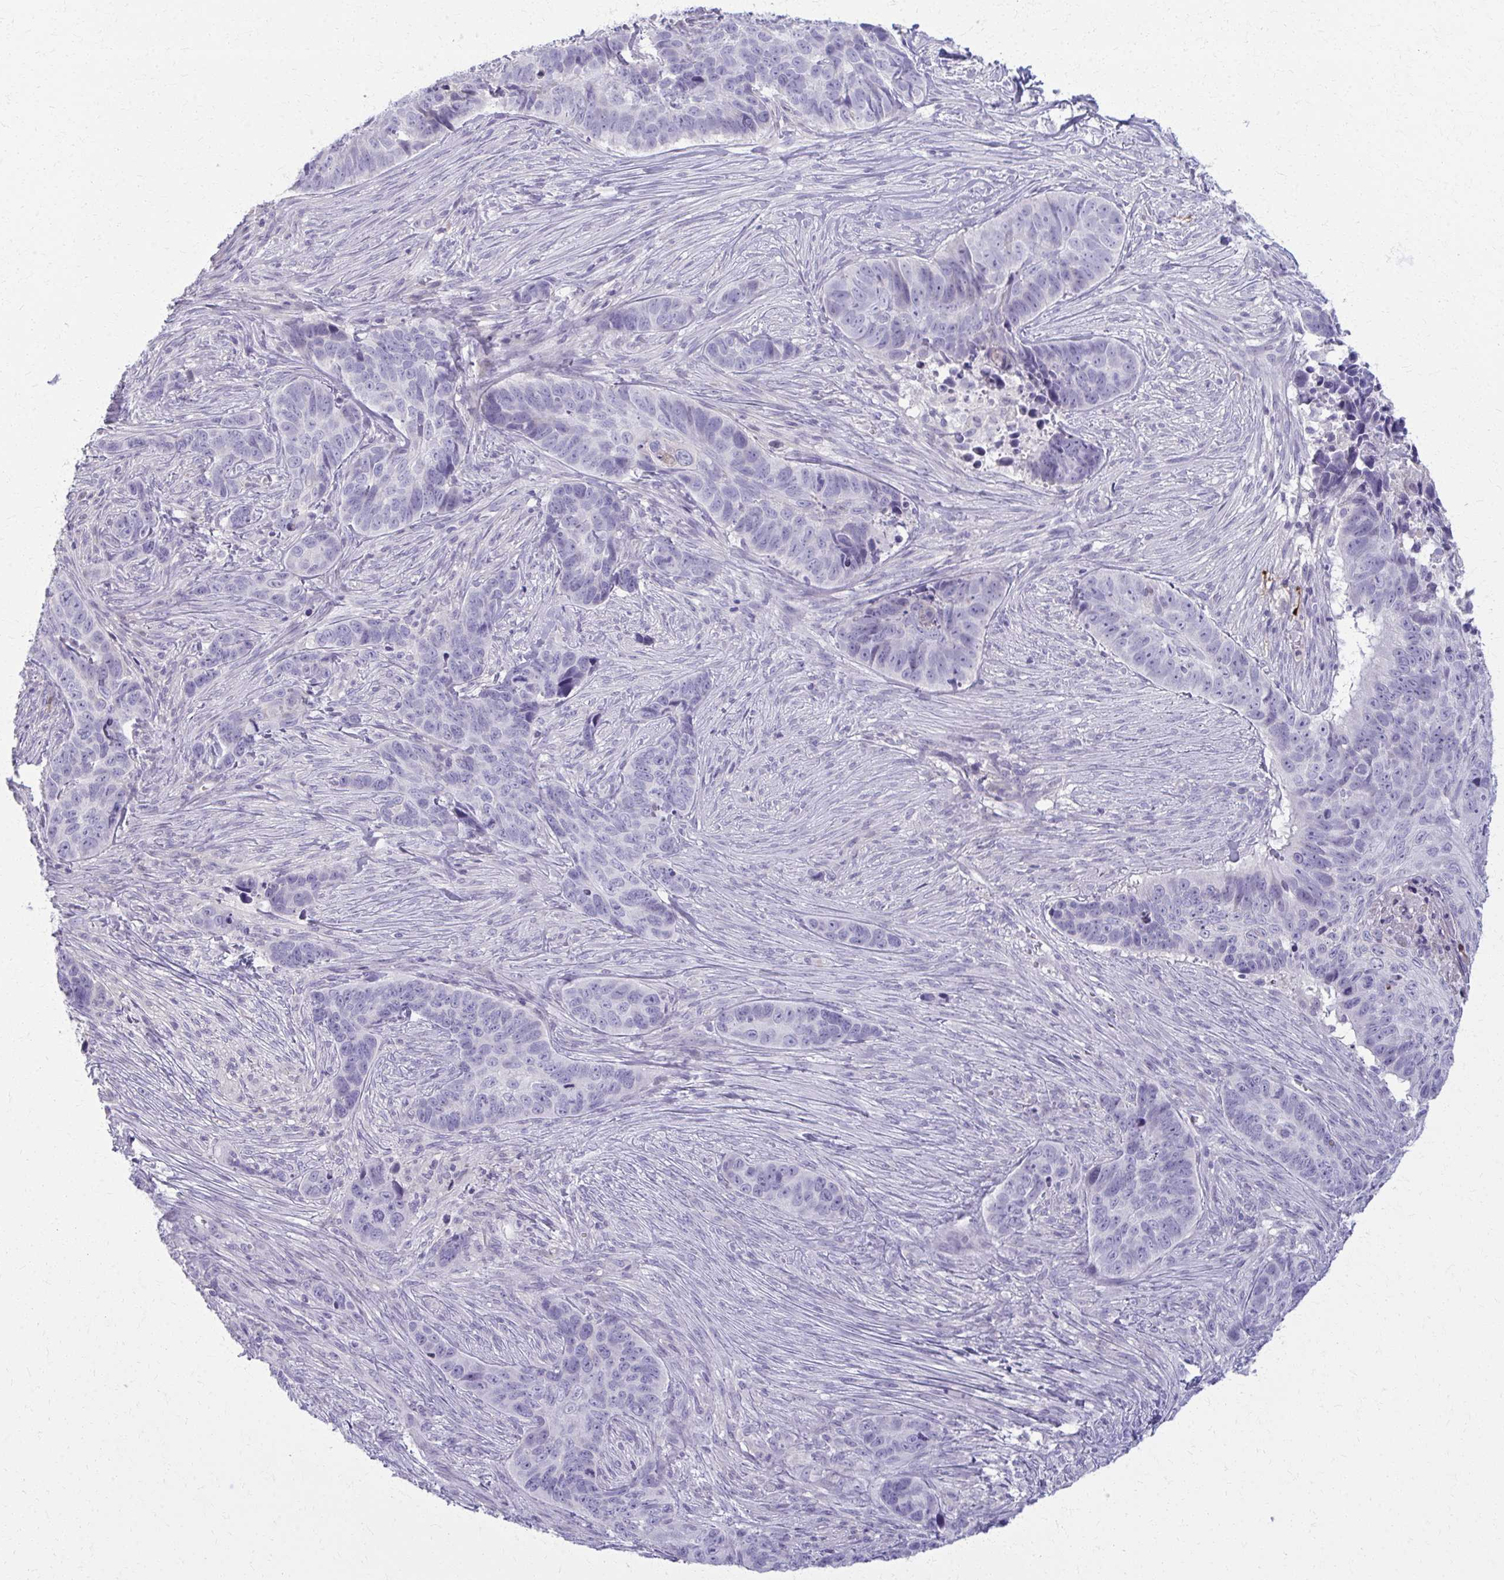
{"staining": {"intensity": "negative", "quantity": "none", "location": "none"}, "tissue": "skin cancer", "cell_type": "Tumor cells", "image_type": "cancer", "snomed": [{"axis": "morphology", "description": "Basal cell carcinoma"}, {"axis": "topography", "description": "Skin"}], "caption": "DAB (3,3'-diaminobenzidine) immunohistochemical staining of skin basal cell carcinoma demonstrates no significant expression in tumor cells.", "gene": "OR4M1", "patient": {"sex": "female", "age": 82}}